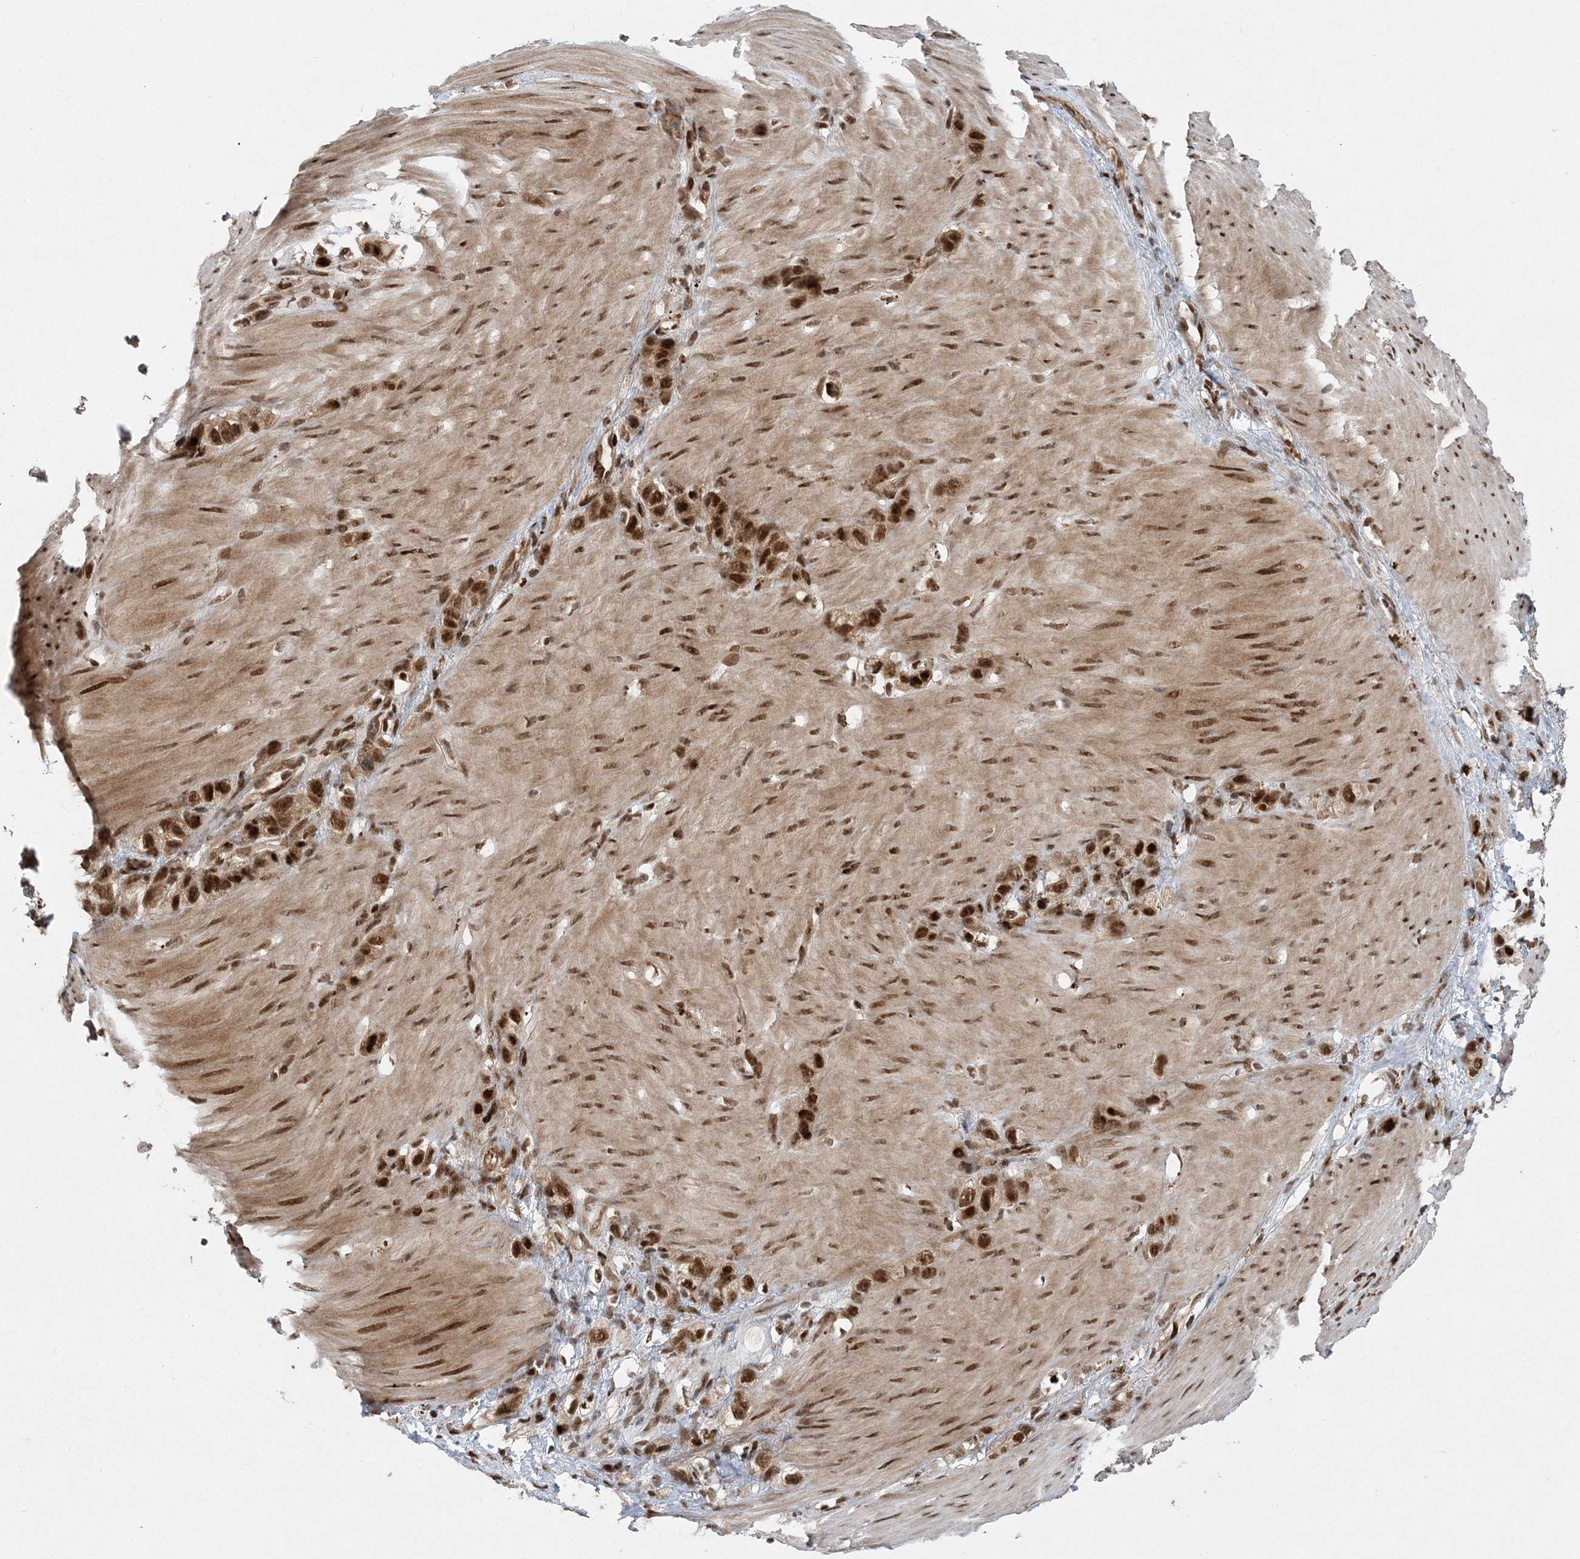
{"staining": {"intensity": "strong", "quantity": ">75%", "location": "nuclear"}, "tissue": "stomach cancer", "cell_type": "Tumor cells", "image_type": "cancer", "snomed": [{"axis": "morphology", "description": "Normal tissue, NOS"}, {"axis": "morphology", "description": "Adenocarcinoma, NOS"}, {"axis": "morphology", "description": "Adenocarcinoma, High grade"}, {"axis": "topography", "description": "Stomach, upper"}, {"axis": "topography", "description": "Stomach"}], "caption": "This histopathology image reveals immunohistochemistry staining of human stomach adenocarcinoma (high-grade), with high strong nuclear expression in about >75% of tumor cells.", "gene": "CWC22", "patient": {"sex": "female", "age": 65}}